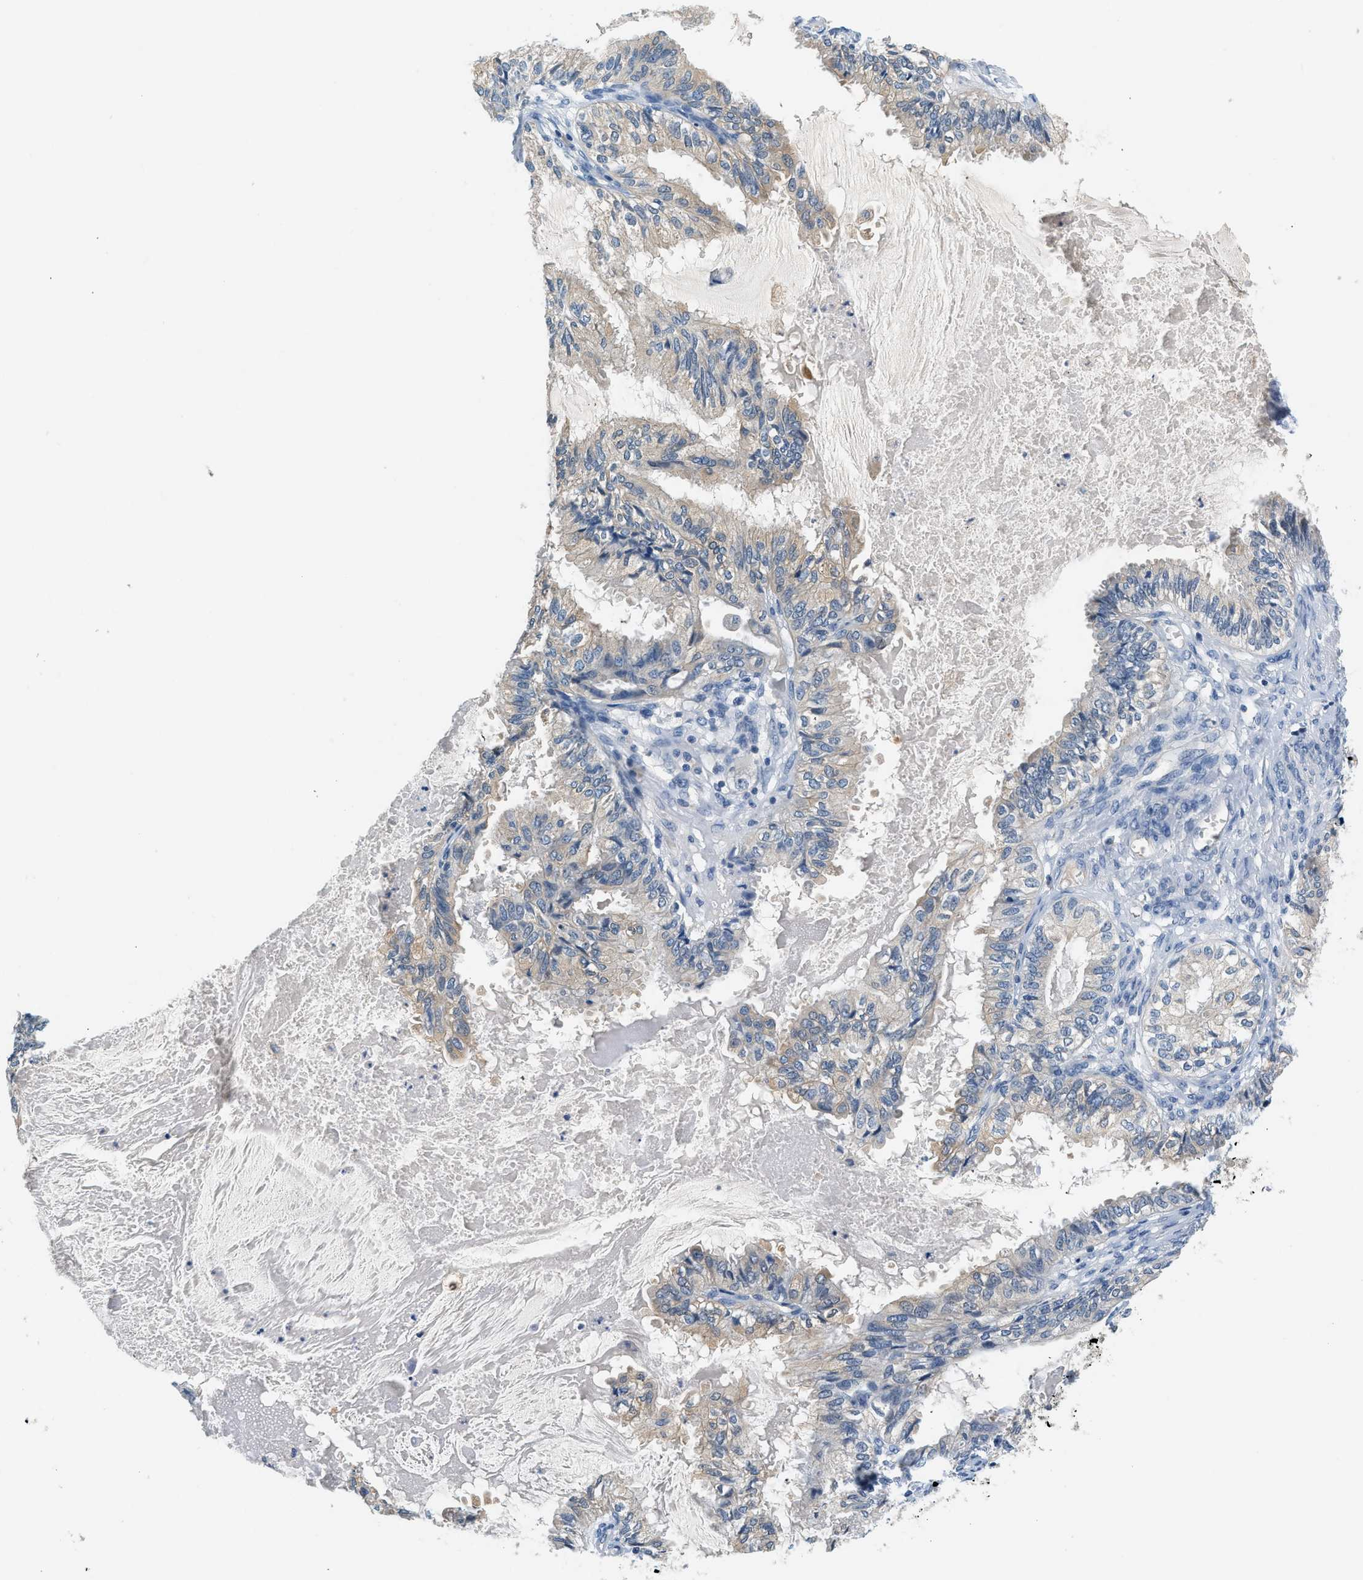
{"staining": {"intensity": "moderate", "quantity": "<25%", "location": "cytoplasmic/membranous"}, "tissue": "cervical cancer", "cell_type": "Tumor cells", "image_type": "cancer", "snomed": [{"axis": "morphology", "description": "Normal tissue, NOS"}, {"axis": "morphology", "description": "Adenocarcinoma, NOS"}, {"axis": "topography", "description": "Cervix"}, {"axis": "topography", "description": "Endometrium"}], "caption": "Immunohistochemical staining of human cervical cancer reveals low levels of moderate cytoplasmic/membranous protein staining in about <25% of tumor cells.", "gene": "SLC35E1", "patient": {"sex": "female", "age": 86}}